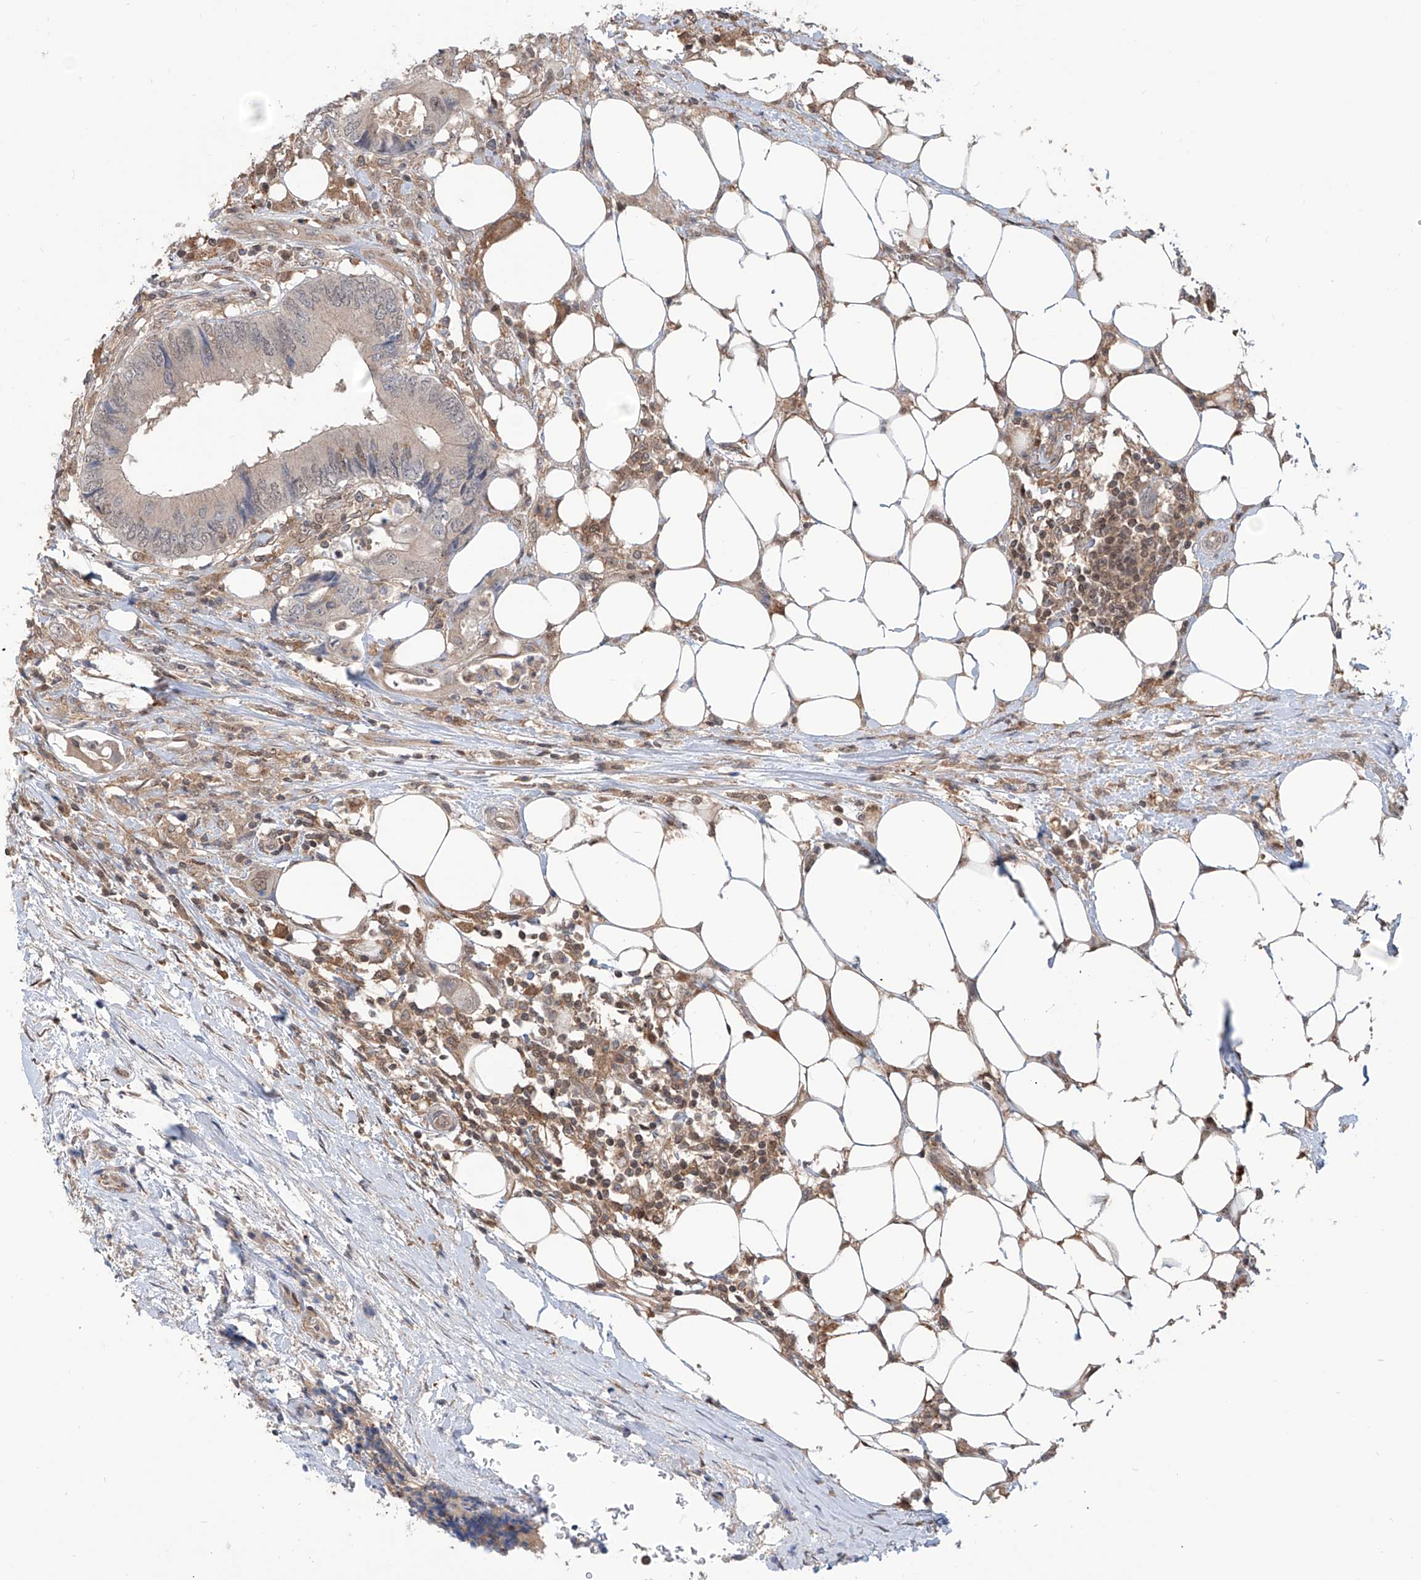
{"staining": {"intensity": "moderate", "quantity": "<25%", "location": "nuclear"}, "tissue": "colorectal cancer", "cell_type": "Tumor cells", "image_type": "cancer", "snomed": [{"axis": "morphology", "description": "Adenocarcinoma, NOS"}, {"axis": "topography", "description": "Colon"}], "caption": "A photomicrograph of human adenocarcinoma (colorectal) stained for a protein reveals moderate nuclear brown staining in tumor cells. The staining was performed using DAB, with brown indicating positive protein expression. Nuclei are stained blue with hematoxylin.", "gene": "HOXC8", "patient": {"sex": "male", "age": 71}}